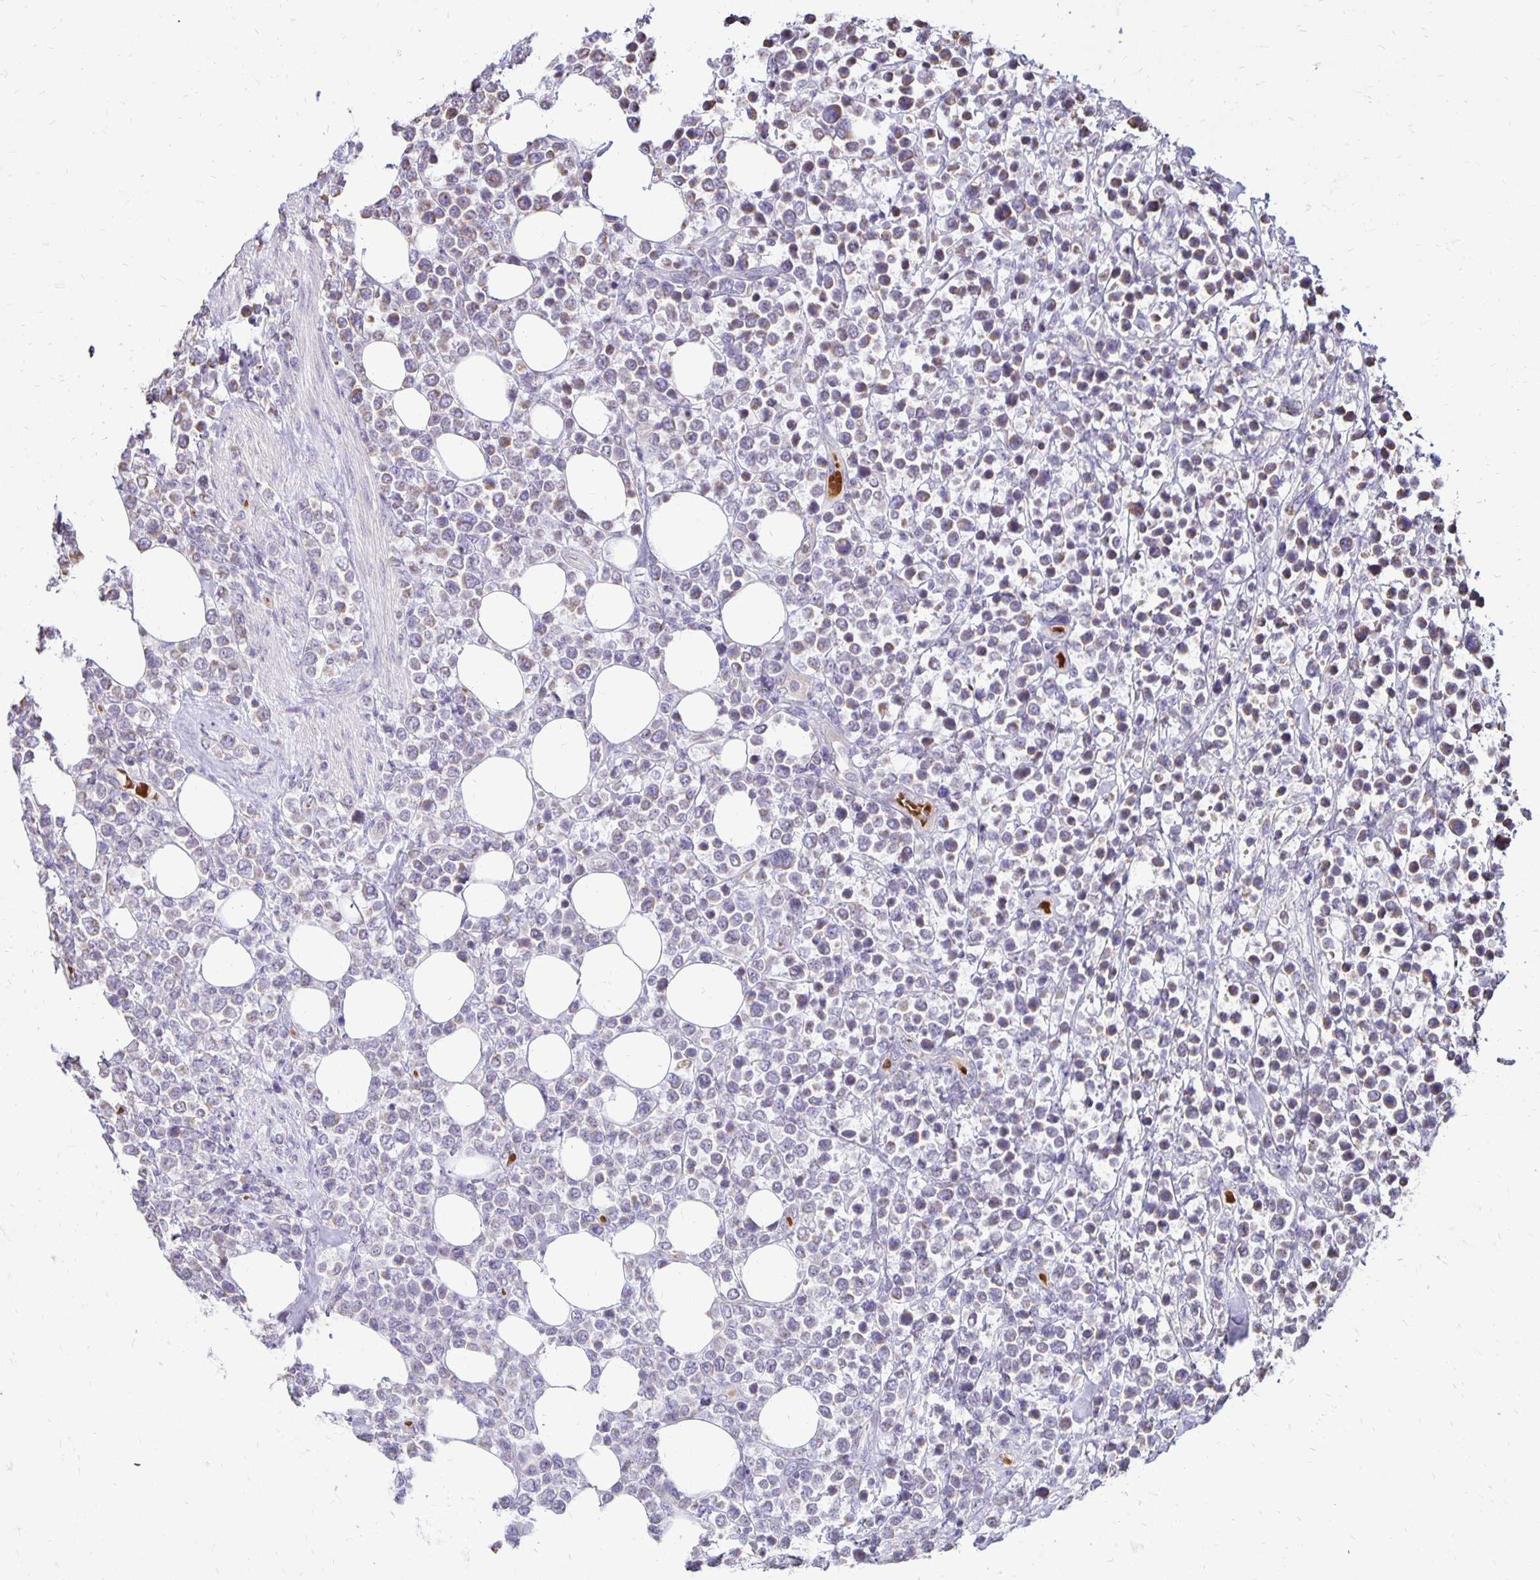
{"staining": {"intensity": "negative", "quantity": "none", "location": "none"}, "tissue": "lymphoma", "cell_type": "Tumor cells", "image_type": "cancer", "snomed": [{"axis": "morphology", "description": "Malignant lymphoma, non-Hodgkin's type, High grade"}, {"axis": "topography", "description": "Soft tissue"}], "caption": "The micrograph reveals no staining of tumor cells in high-grade malignant lymphoma, non-Hodgkin's type.", "gene": "FN3K", "patient": {"sex": "female", "age": 56}}